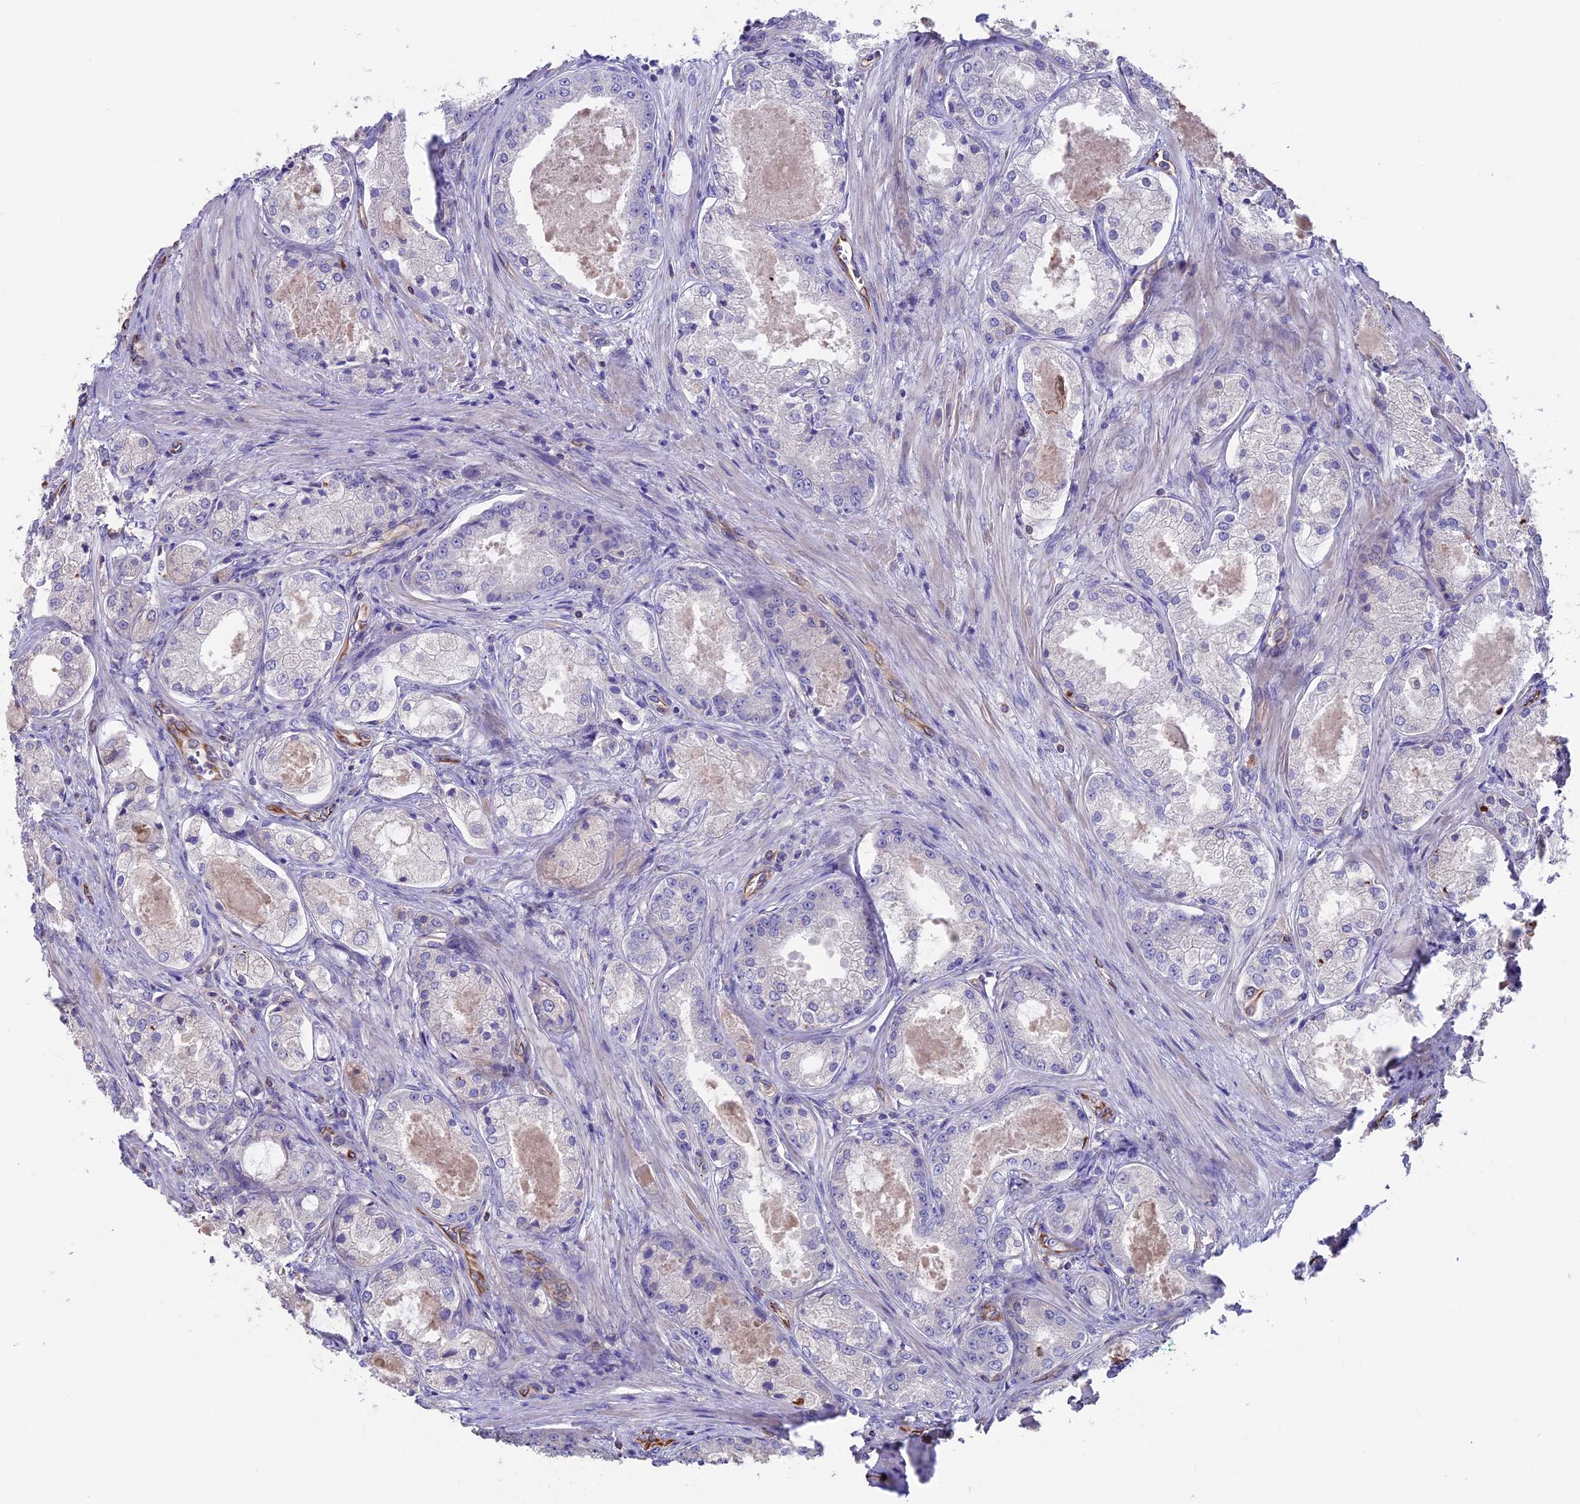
{"staining": {"intensity": "negative", "quantity": "none", "location": "none"}, "tissue": "prostate cancer", "cell_type": "Tumor cells", "image_type": "cancer", "snomed": [{"axis": "morphology", "description": "Adenocarcinoma, Low grade"}, {"axis": "topography", "description": "Prostate"}], "caption": "The photomicrograph demonstrates no staining of tumor cells in prostate cancer.", "gene": "SEH1L", "patient": {"sex": "male", "age": 68}}